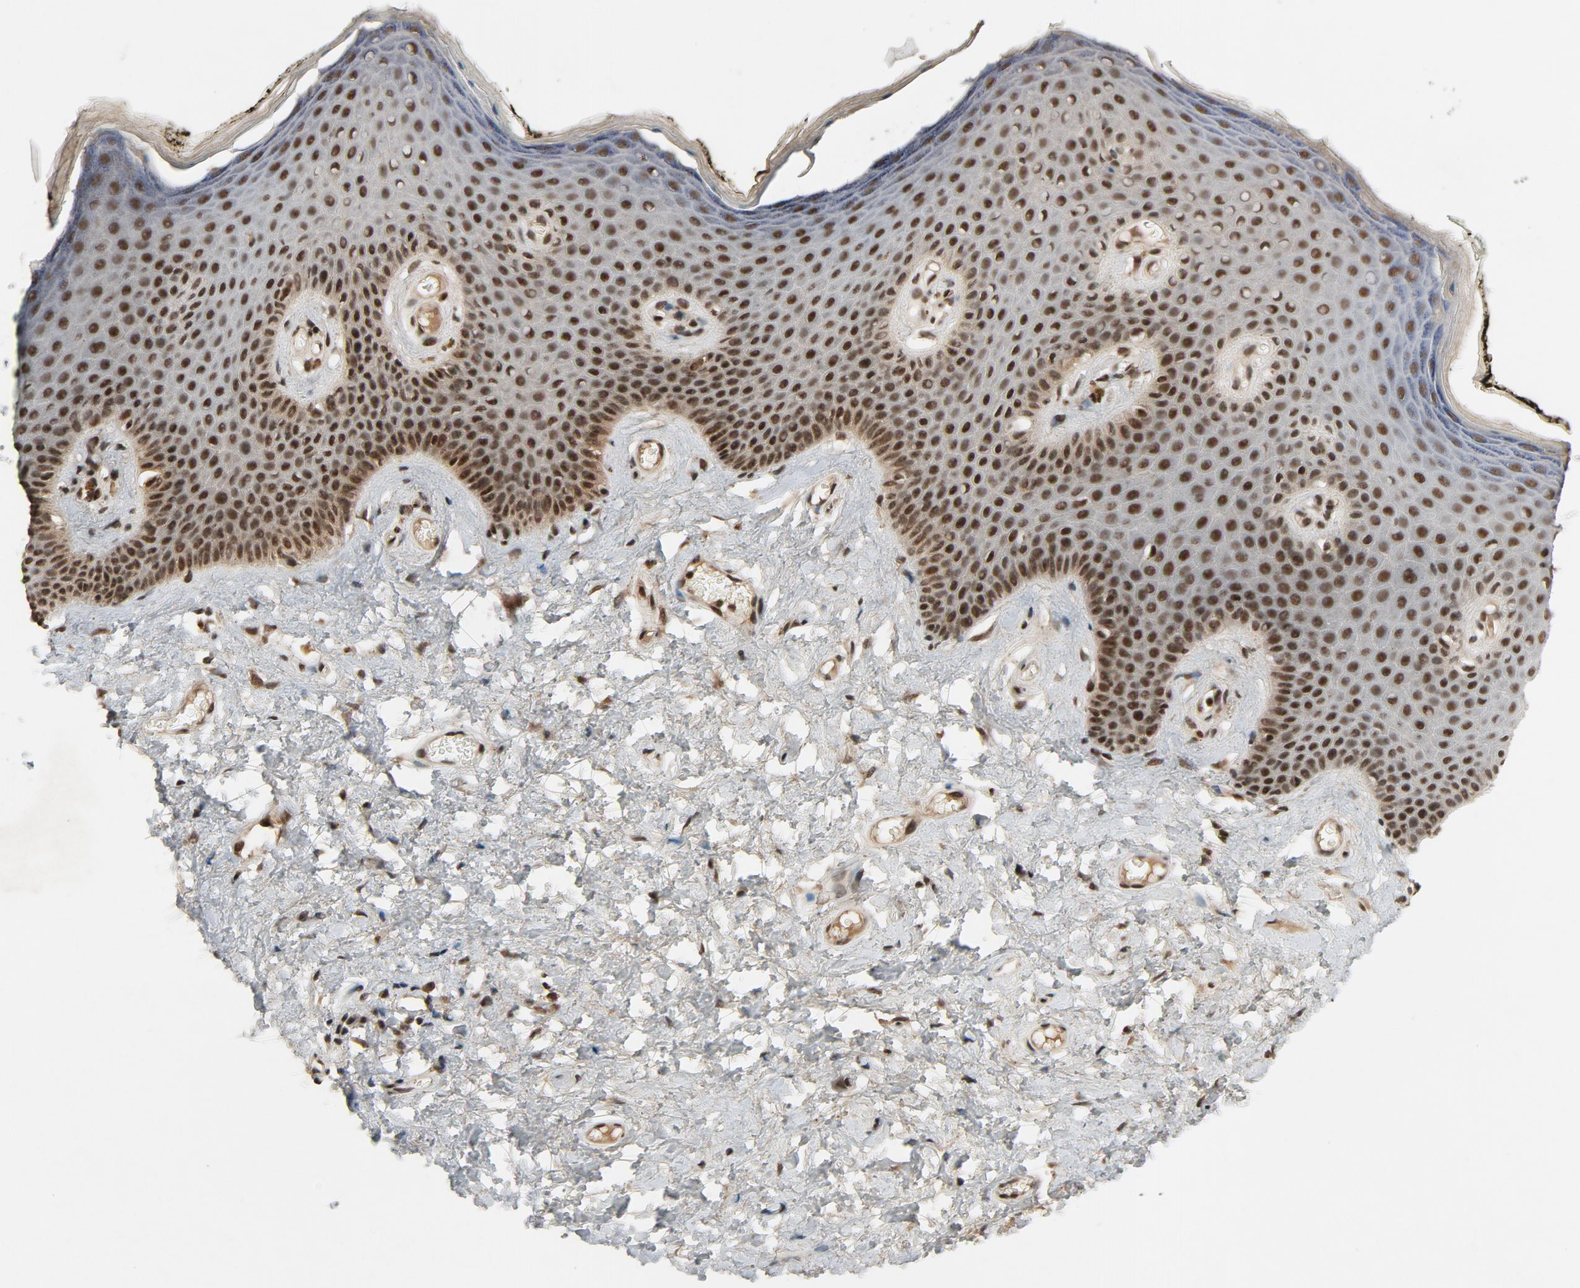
{"staining": {"intensity": "strong", "quantity": ">75%", "location": "nuclear"}, "tissue": "skin", "cell_type": "Epidermal cells", "image_type": "normal", "snomed": [{"axis": "morphology", "description": "Normal tissue, NOS"}, {"axis": "morphology", "description": "Inflammation, NOS"}, {"axis": "topography", "description": "Vulva"}], "caption": "Immunohistochemistry micrograph of normal skin: skin stained using immunohistochemistry demonstrates high levels of strong protein expression localized specifically in the nuclear of epidermal cells, appearing as a nuclear brown color.", "gene": "SMARCD1", "patient": {"sex": "female", "age": 84}}